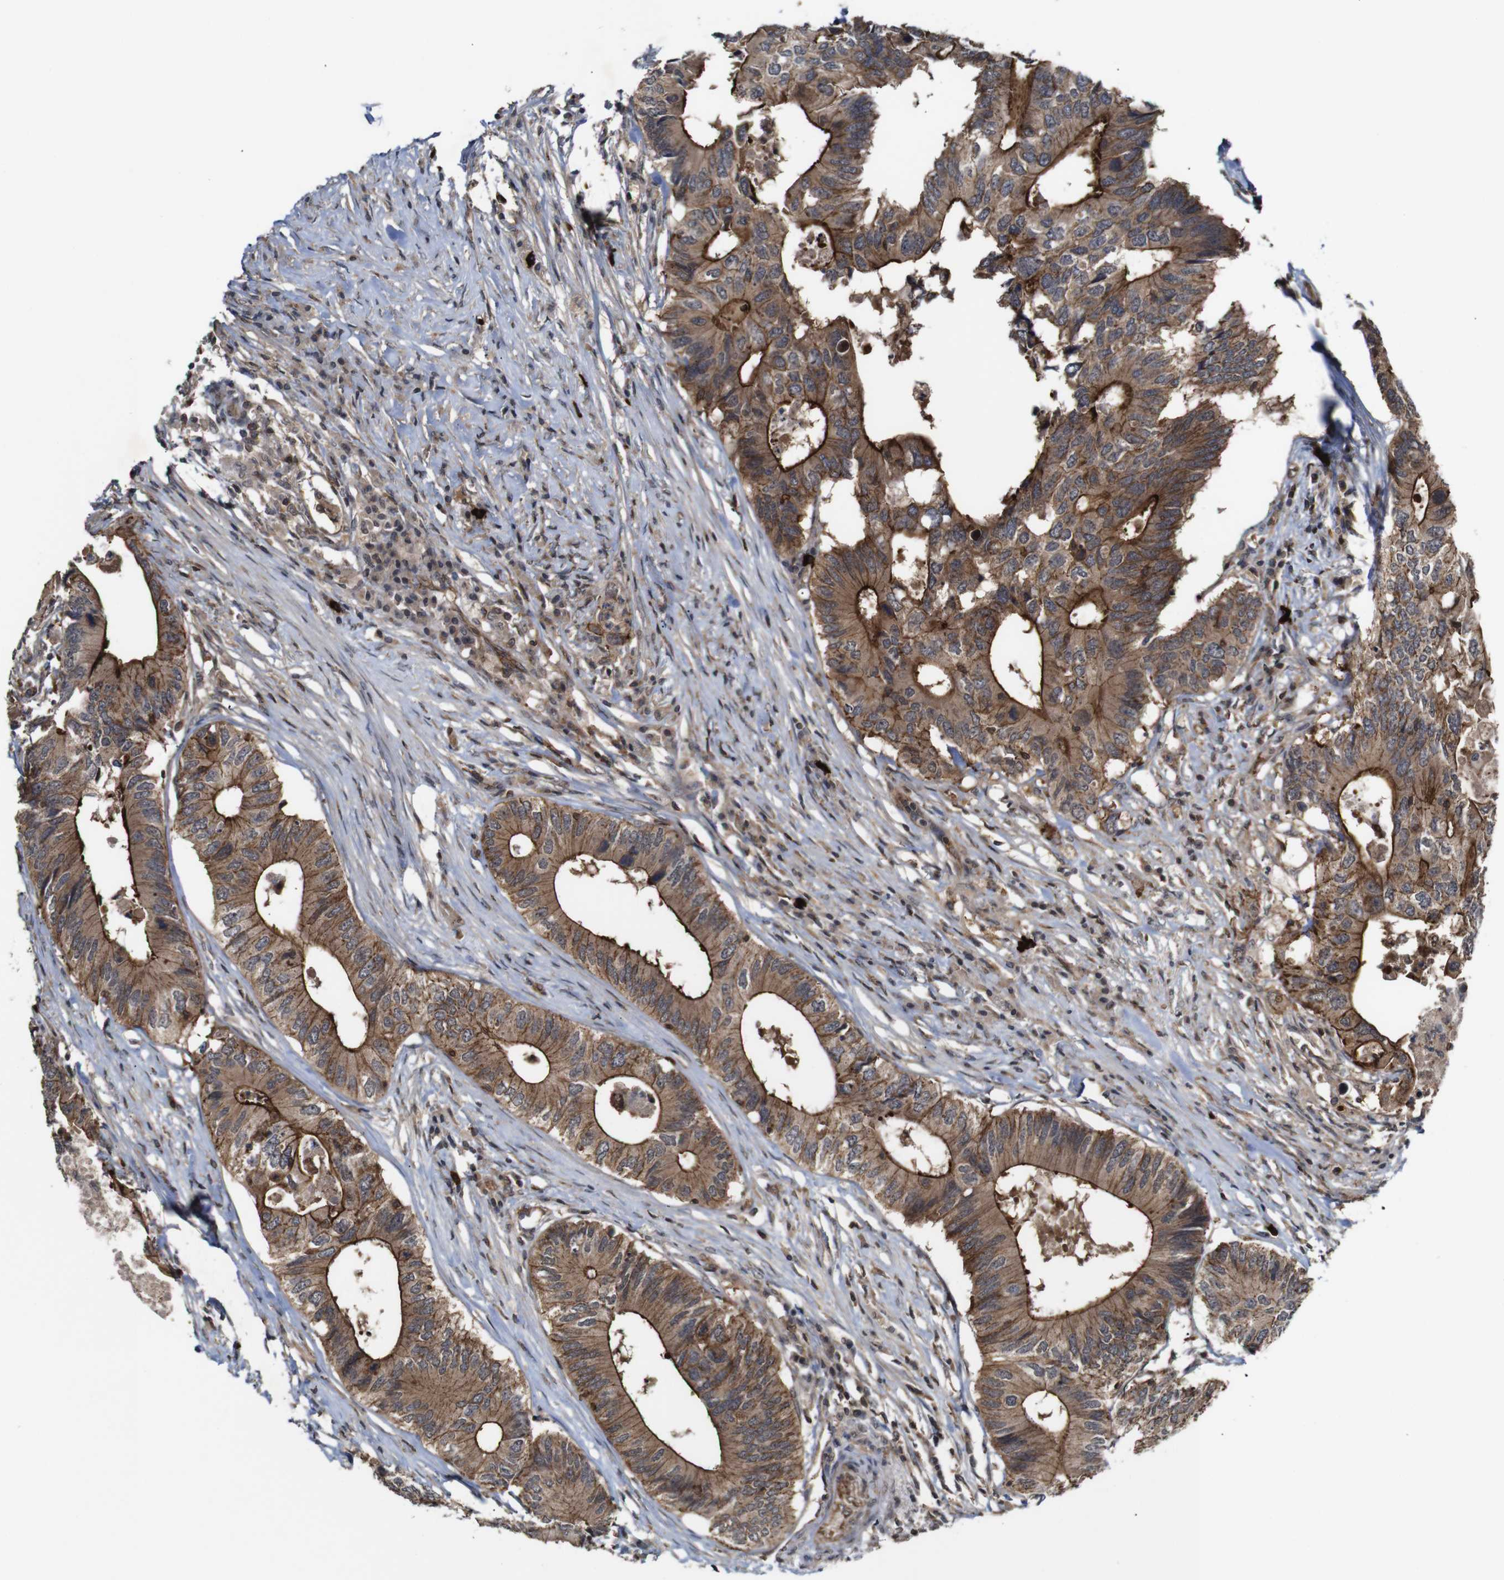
{"staining": {"intensity": "strong", "quantity": ">75%", "location": "cytoplasmic/membranous"}, "tissue": "colorectal cancer", "cell_type": "Tumor cells", "image_type": "cancer", "snomed": [{"axis": "morphology", "description": "Adenocarcinoma, NOS"}, {"axis": "topography", "description": "Colon"}], "caption": "Colorectal cancer (adenocarcinoma) tissue shows strong cytoplasmic/membranous staining in about >75% of tumor cells", "gene": "NANOS1", "patient": {"sex": "male", "age": 71}}